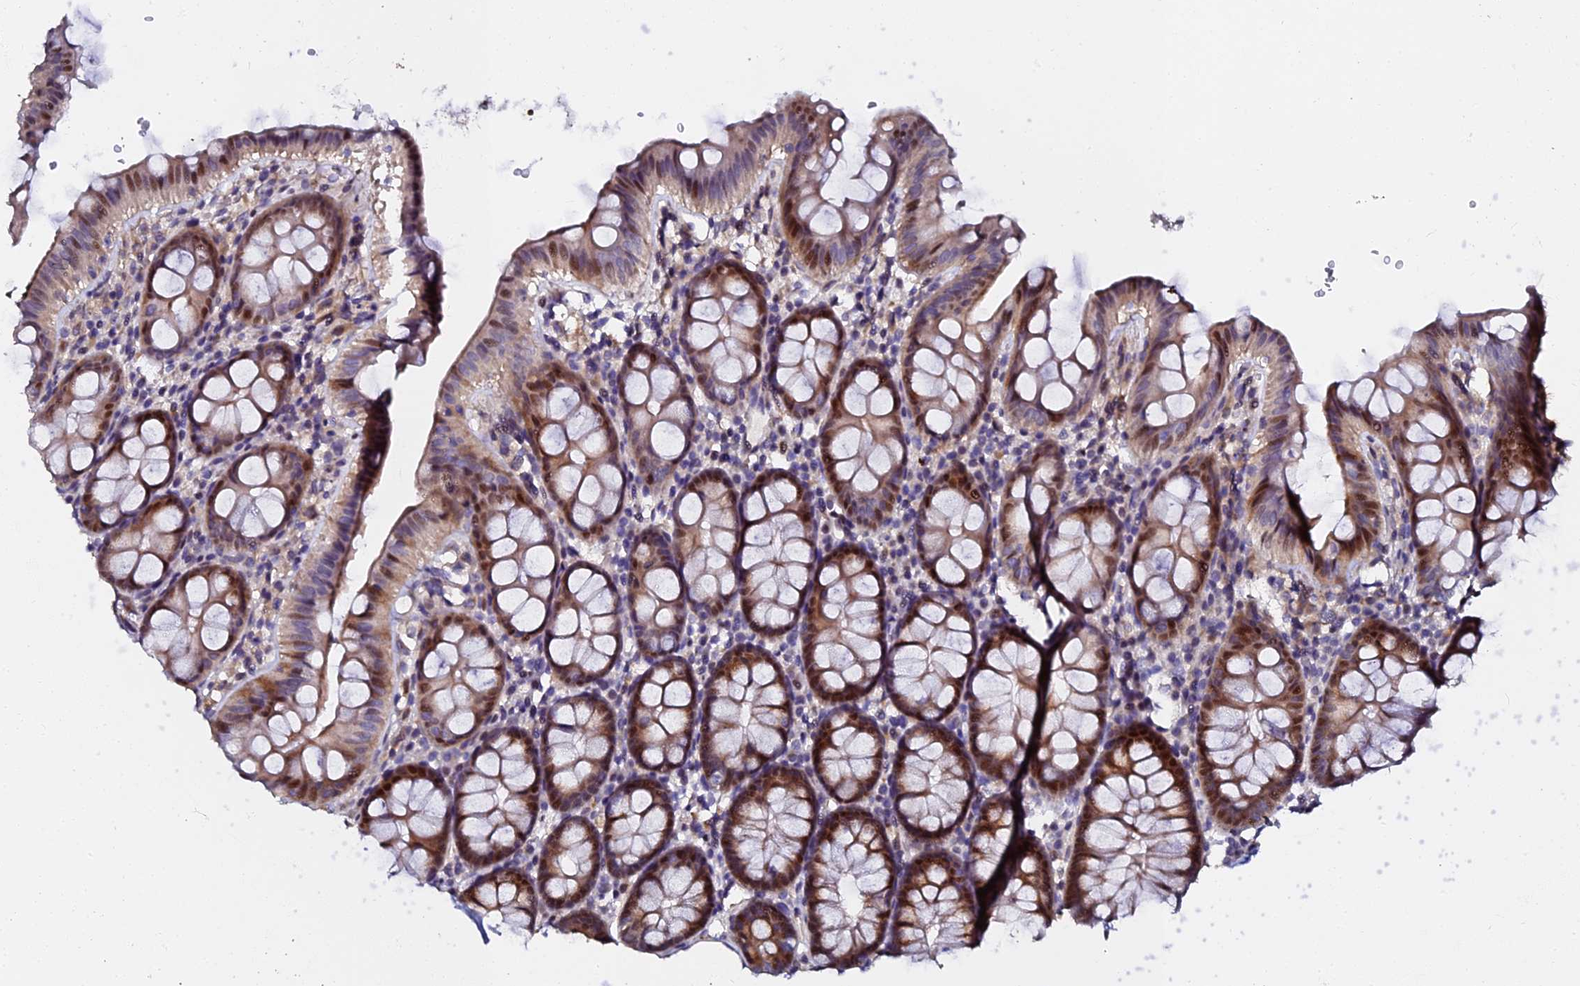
{"staining": {"intensity": "moderate", "quantity": ">75%", "location": "cytoplasmic/membranous,nuclear"}, "tissue": "colon", "cell_type": "Glandular cells", "image_type": "normal", "snomed": [{"axis": "morphology", "description": "Normal tissue, NOS"}, {"axis": "topography", "description": "Colon"}], "caption": "The histopathology image shows a brown stain indicating the presence of a protein in the cytoplasmic/membranous,nuclear of glandular cells in colon.", "gene": "GPN3", "patient": {"sex": "male", "age": 75}}